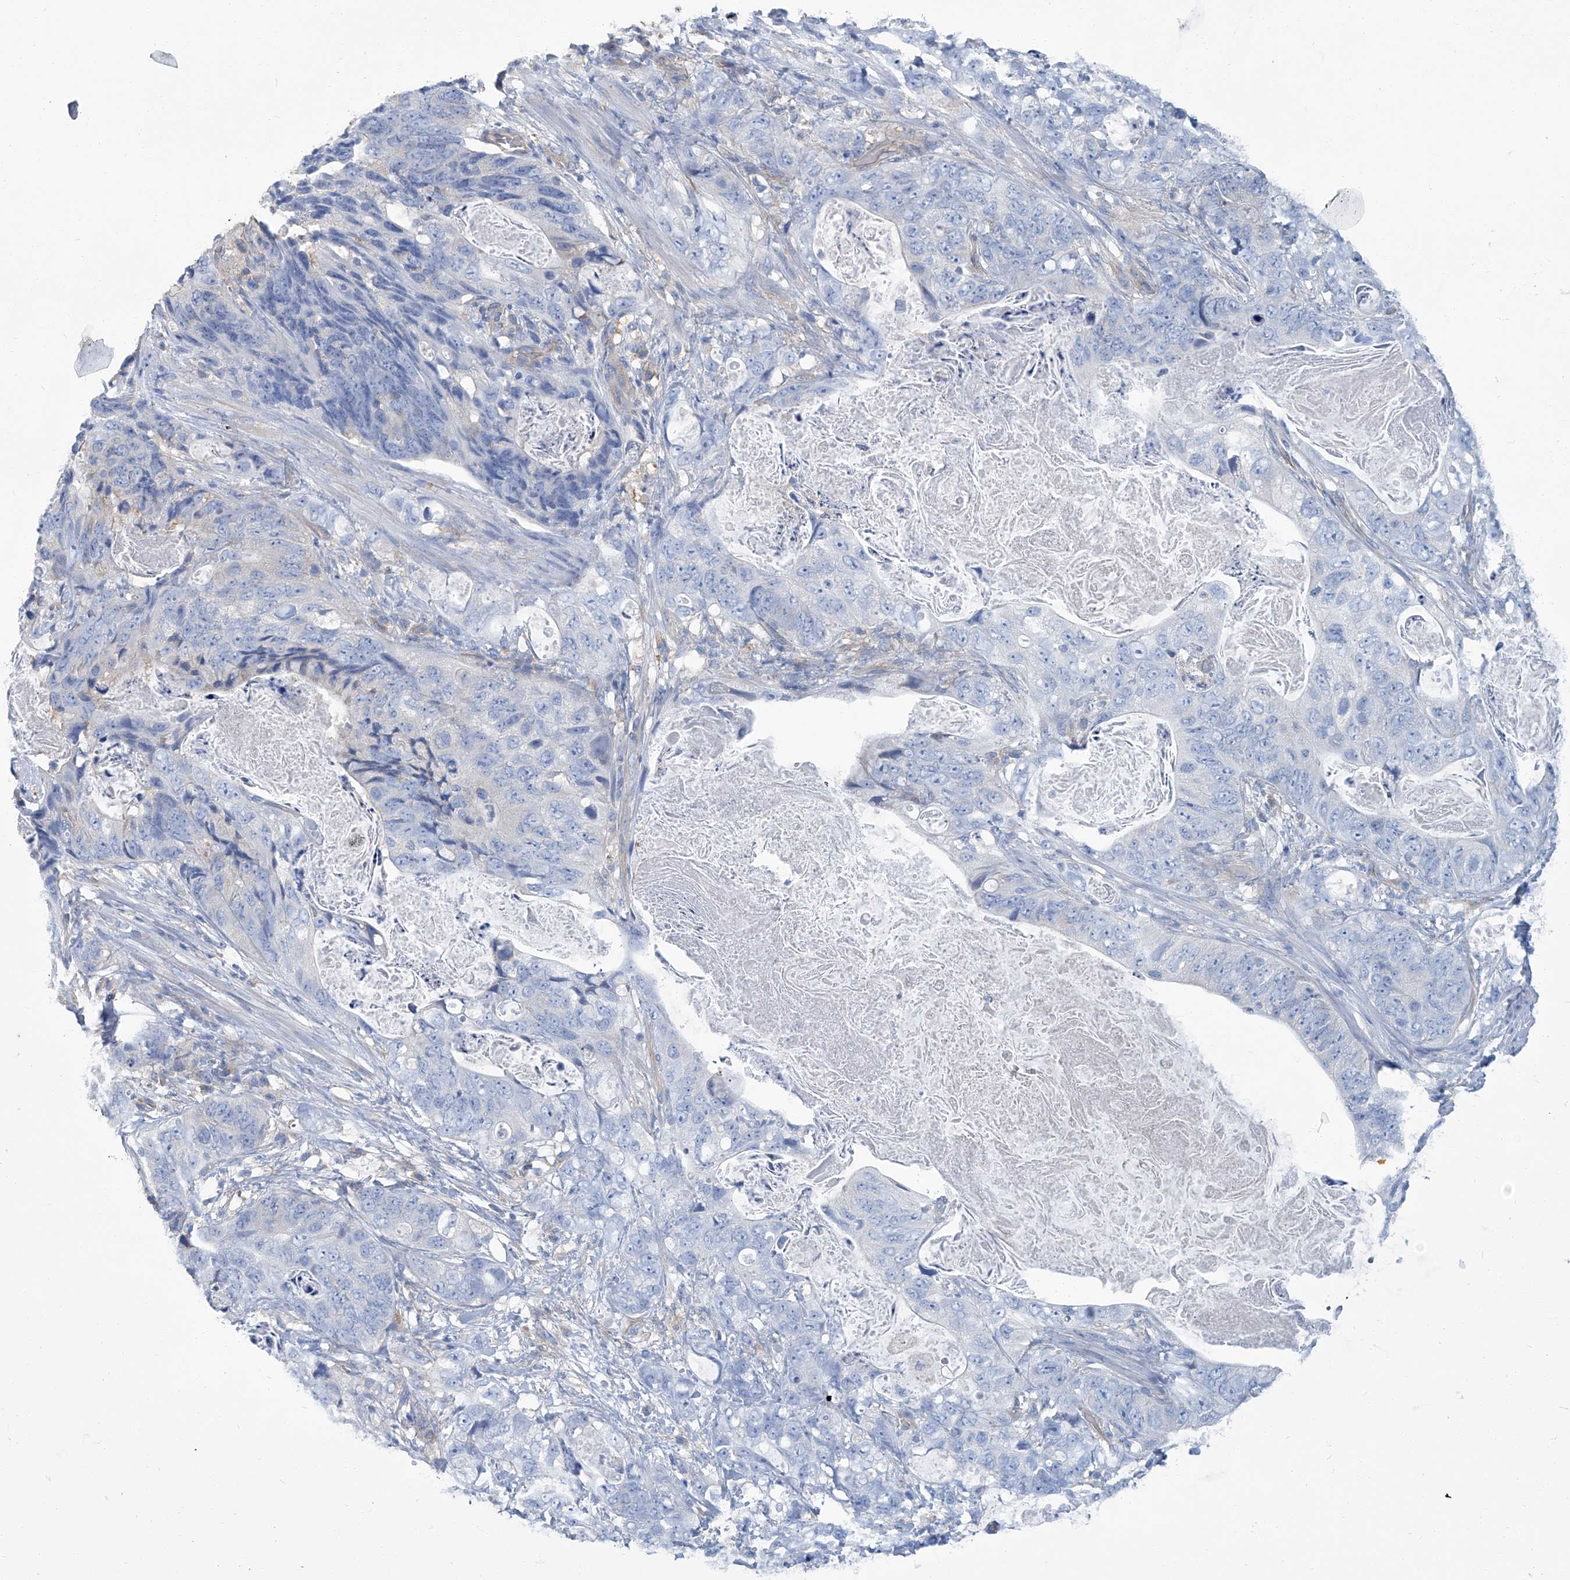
{"staining": {"intensity": "negative", "quantity": "none", "location": "none"}, "tissue": "stomach cancer", "cell_type": "Tumor cells", "image_type": "cancer", "snomed": [{"axis": "morphology", "description": "Normal tissue, NOS"}, {"axis": "morphology", "description": "Adenocarcinoma, NOS"}, {"axis": "topography", "description": "Stomach"}], "caption": "Image shows no significant protein expression in tumor cells of adenocarcinoma (stomach). (Brightfield microscopy of DAB (3,3'-diaminobenzidine) immunohistochemistry at high magnification).", "gene": "PFKL", "patient": {"sex": "female", "age": 89}}